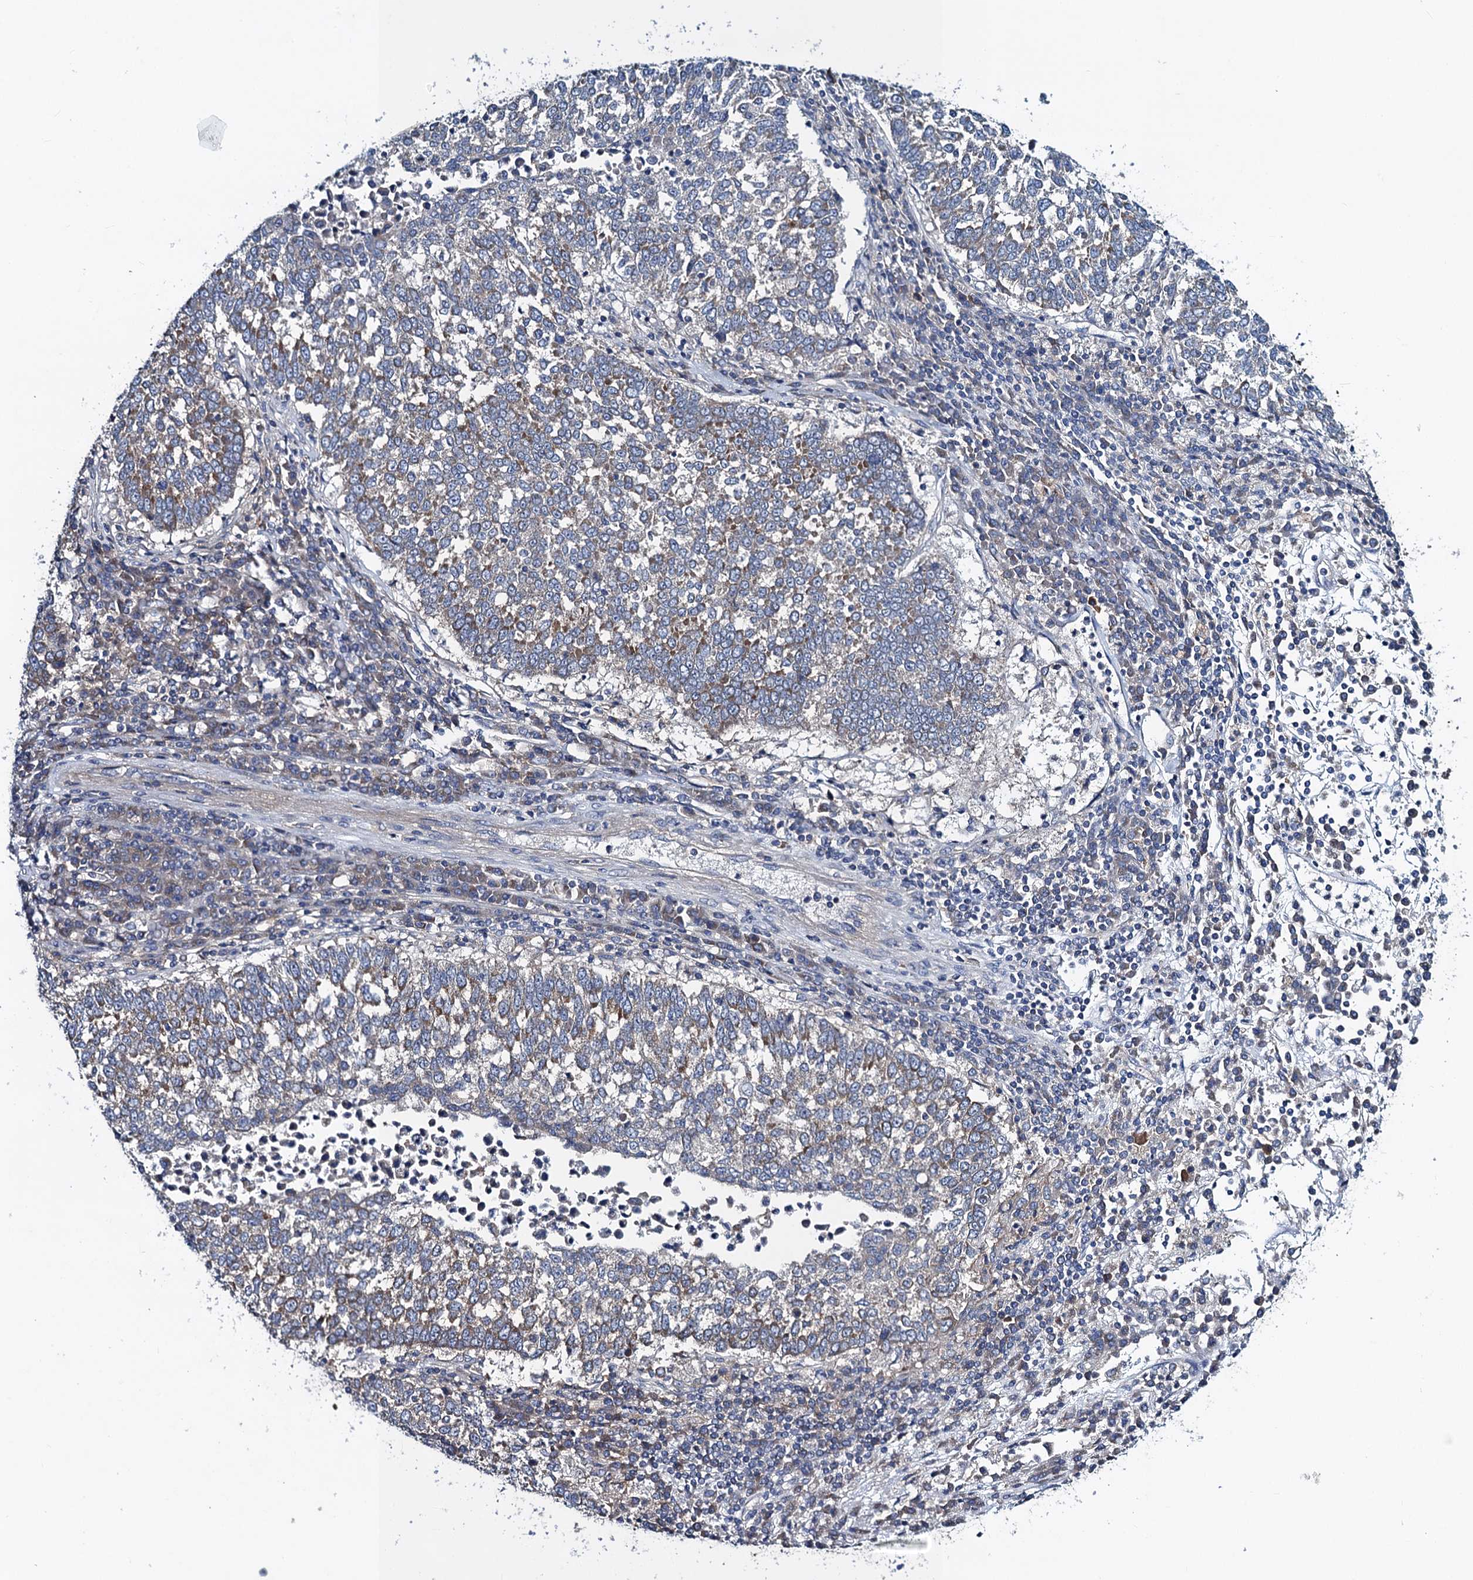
{"staining": {"intensity": "moderate", "quantity": "<25%", "location": "cytoplasmic/membranous"}, "tissue": "lung cancer", "cell_type": "Tumor cells", "image_type": "cancer", "snomed": [{"axis": "morphology", "description": "Squamous cell carcinoma, NOS"}, {"axis": "topography", "description": "Lung"}], "caption": "This is an image of IHC staining of lung cancer (squamous cell carcinoma), which shows moderate expression in the cytoplasmic/membranous of tumor cells.", "gene": "SNAP29", "patient": {"sex": "male", "age": 73}}